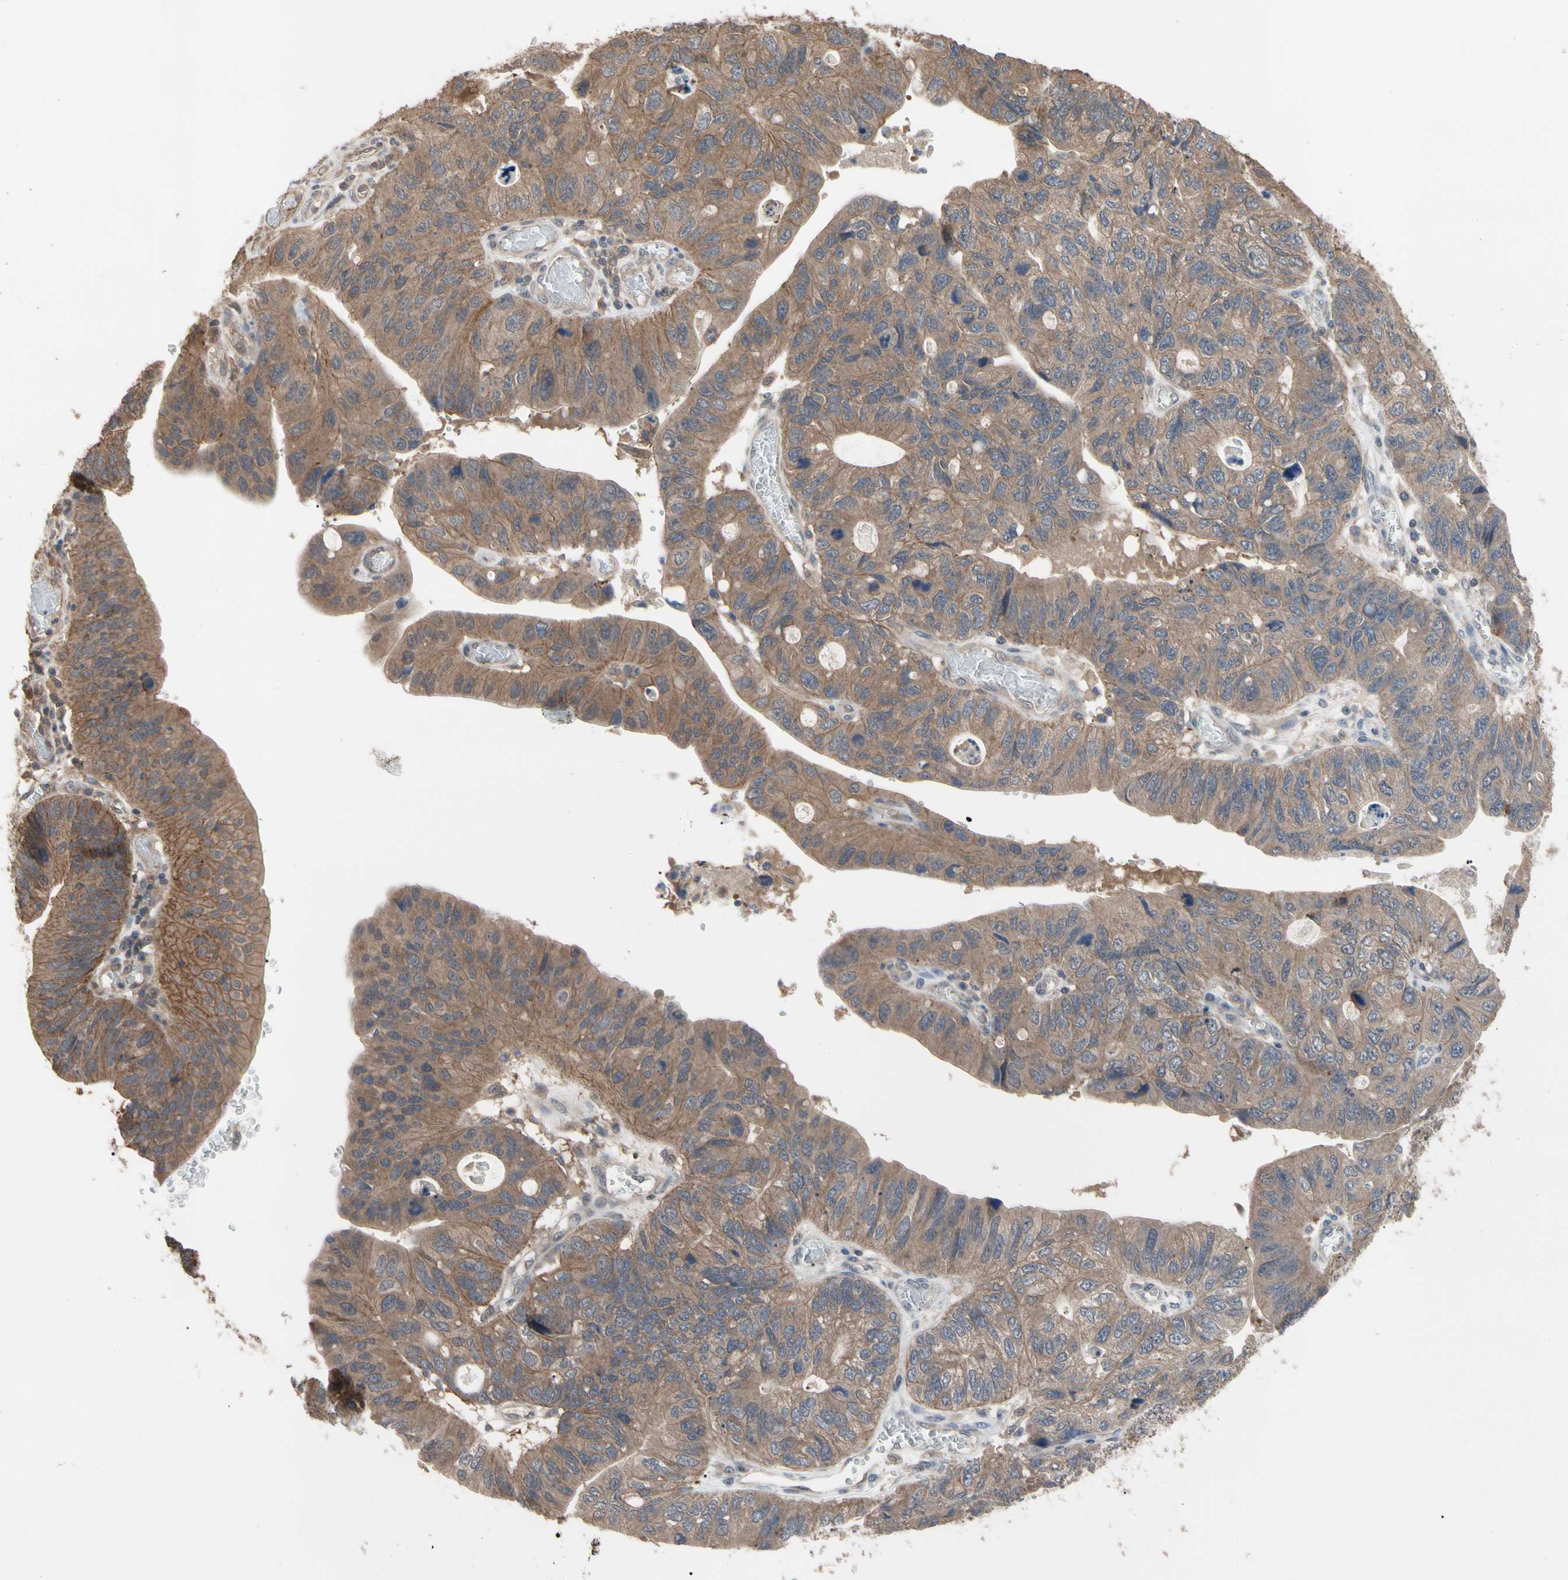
{"staining": {"intensity": "moderate", "quantity": ">75%", "location": "cytoplasmic/membranous"}, "tissue": "stomach cancer", "cell_type": "Tumor cells", "image_type": "cancer", "snomed": [{"axis": "morphology", "description": "Adenocarcinoma, NOS"}, {"axis": "topography", "description": "Stomach"}], "caption": "Protein staining by immunohistochemistry demonstrates moderate cytoplasmic/membranous staining in about >75% of tumor cells in stomach cancer. (DAB IHC with brightfield microscopy, high magnification).", "gene": "DPP8", "patient": {"sex": "male", "age": 59}}